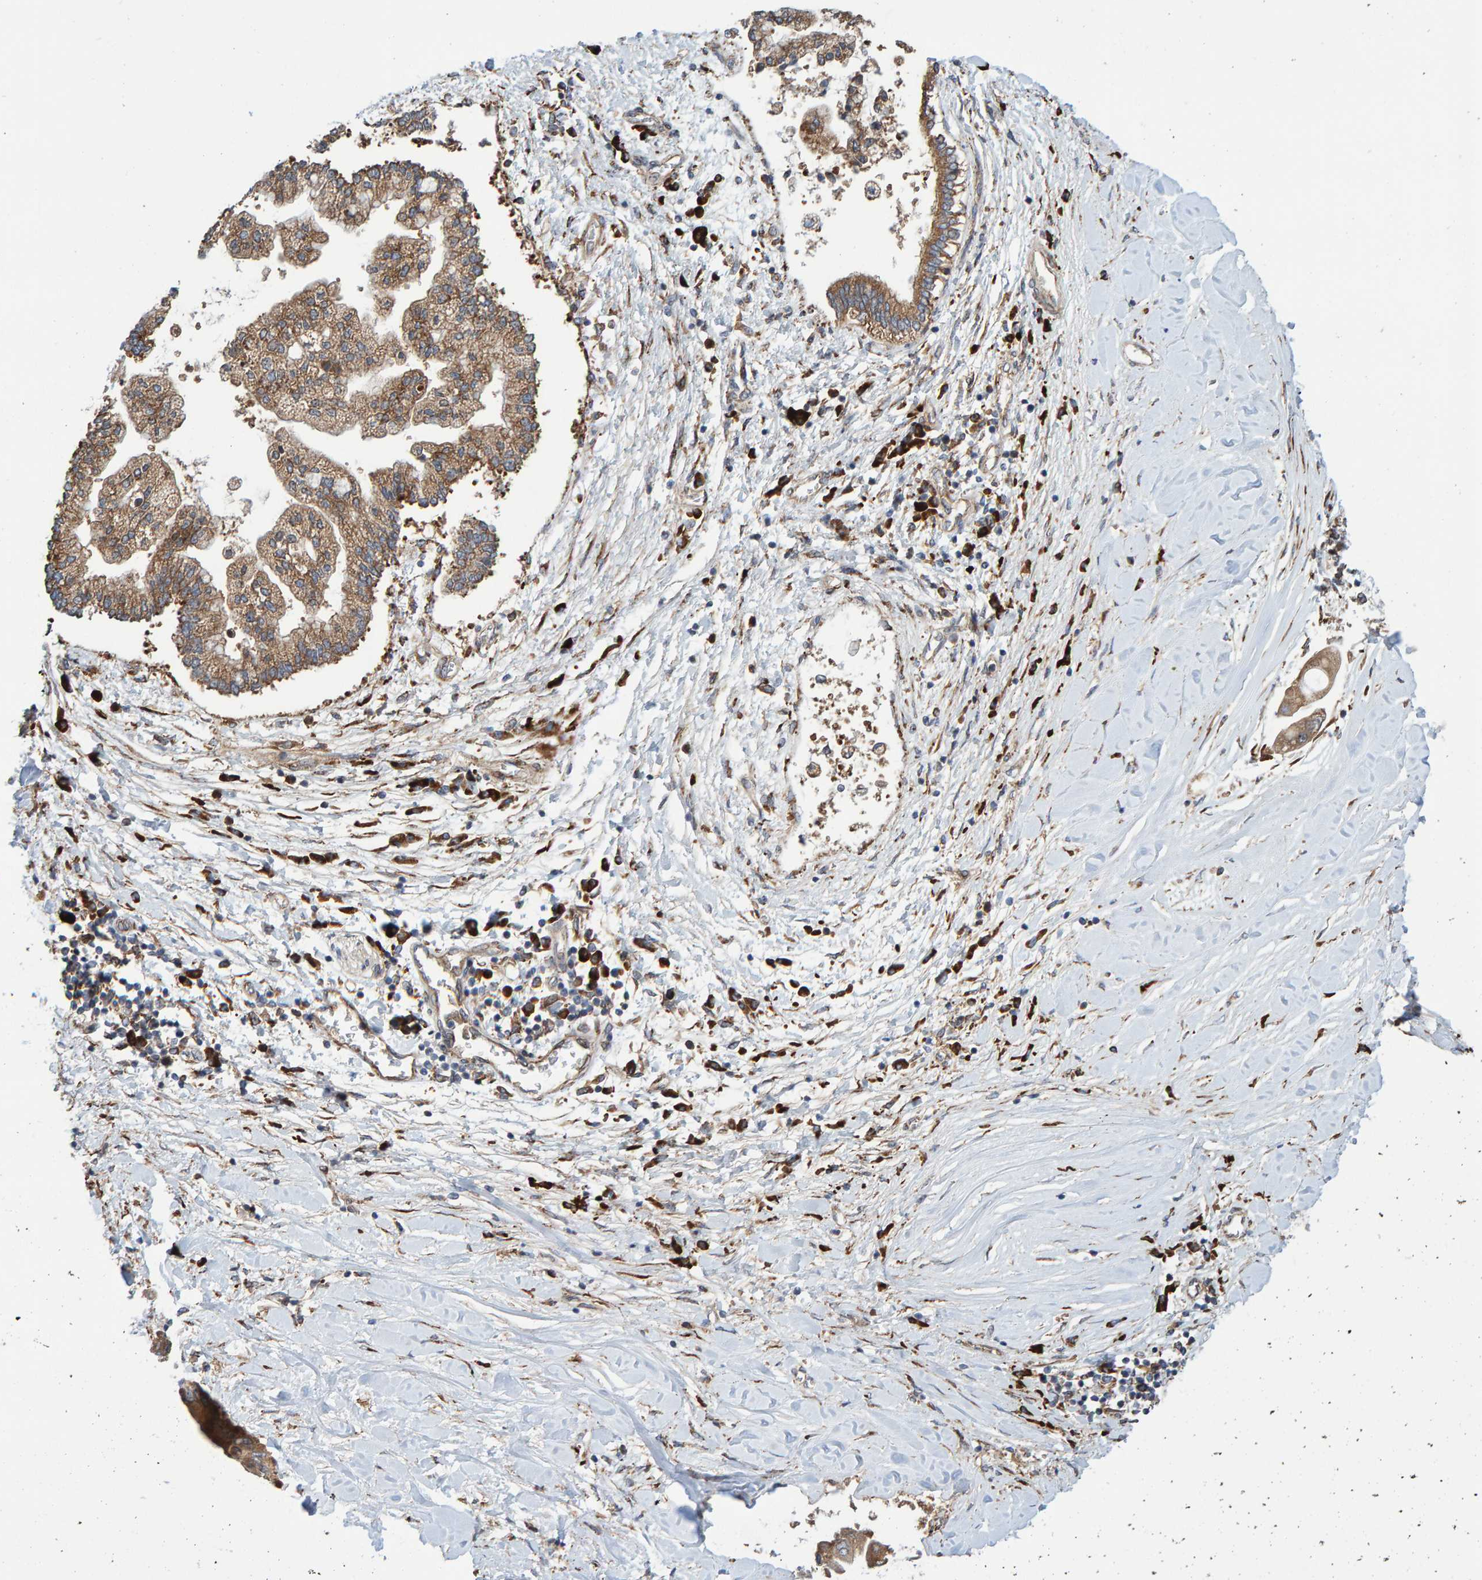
{"staining": {"intensity": "moderate", "quantity": ">75%", "location": "cytoplasmic/membranous"}, "tissue": "liver cancer", "cell_type": "Tumor cells", "image_type": "cancer", "snomed": [{"axis": "morphology", "description": "Cholangiocarcinoma"}, {"axis": "topography", "description": "Liver"}], "caption": "A medium amount of moderate cytoplasmic/membranous staining is present in approximately >75% of tumor cells in liver cancer tissue.", "gene": "KIAA0753", "patient": {"sex": "male", "age": 50}}